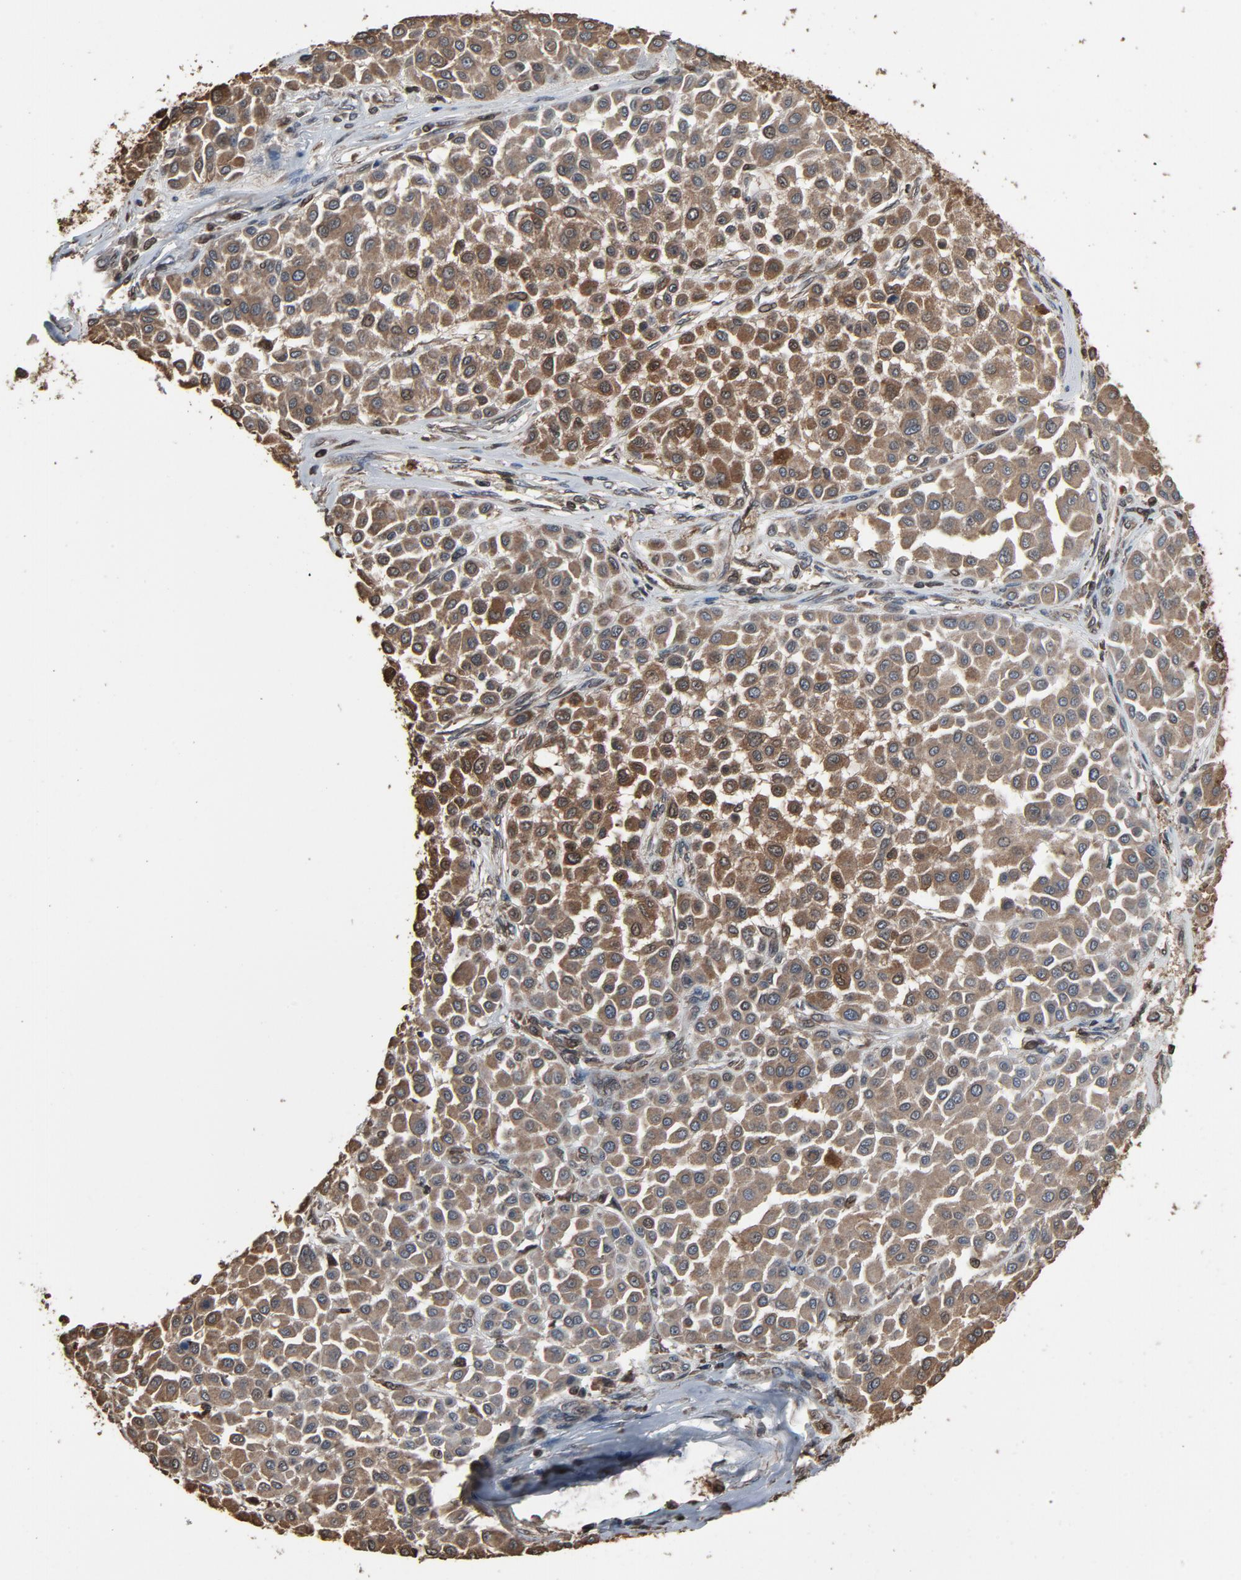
{"staining": {"intensity": "moderate", "quantity": "25%-75%", "location": "cytoplasmic/membranous,nuclear"}, "tissue": "melanoma", "cell_type": "Tumor cells", "image_type": "cancer", "snomed": [{"axis": "morphology", "description": "Malignant melanoma, Metastatic site"}, {"axis": "topography", "description": "Soft tissue"}], "caption": "About 25%-75% of tumor cells in human melanoma reveal moderate cytoplasmic/membranous and nuclear protein expression as visualized by brown immunohistochemical staining.", "gene": "UBE2D1", "patient": {"sex": "male", "age": 41}}